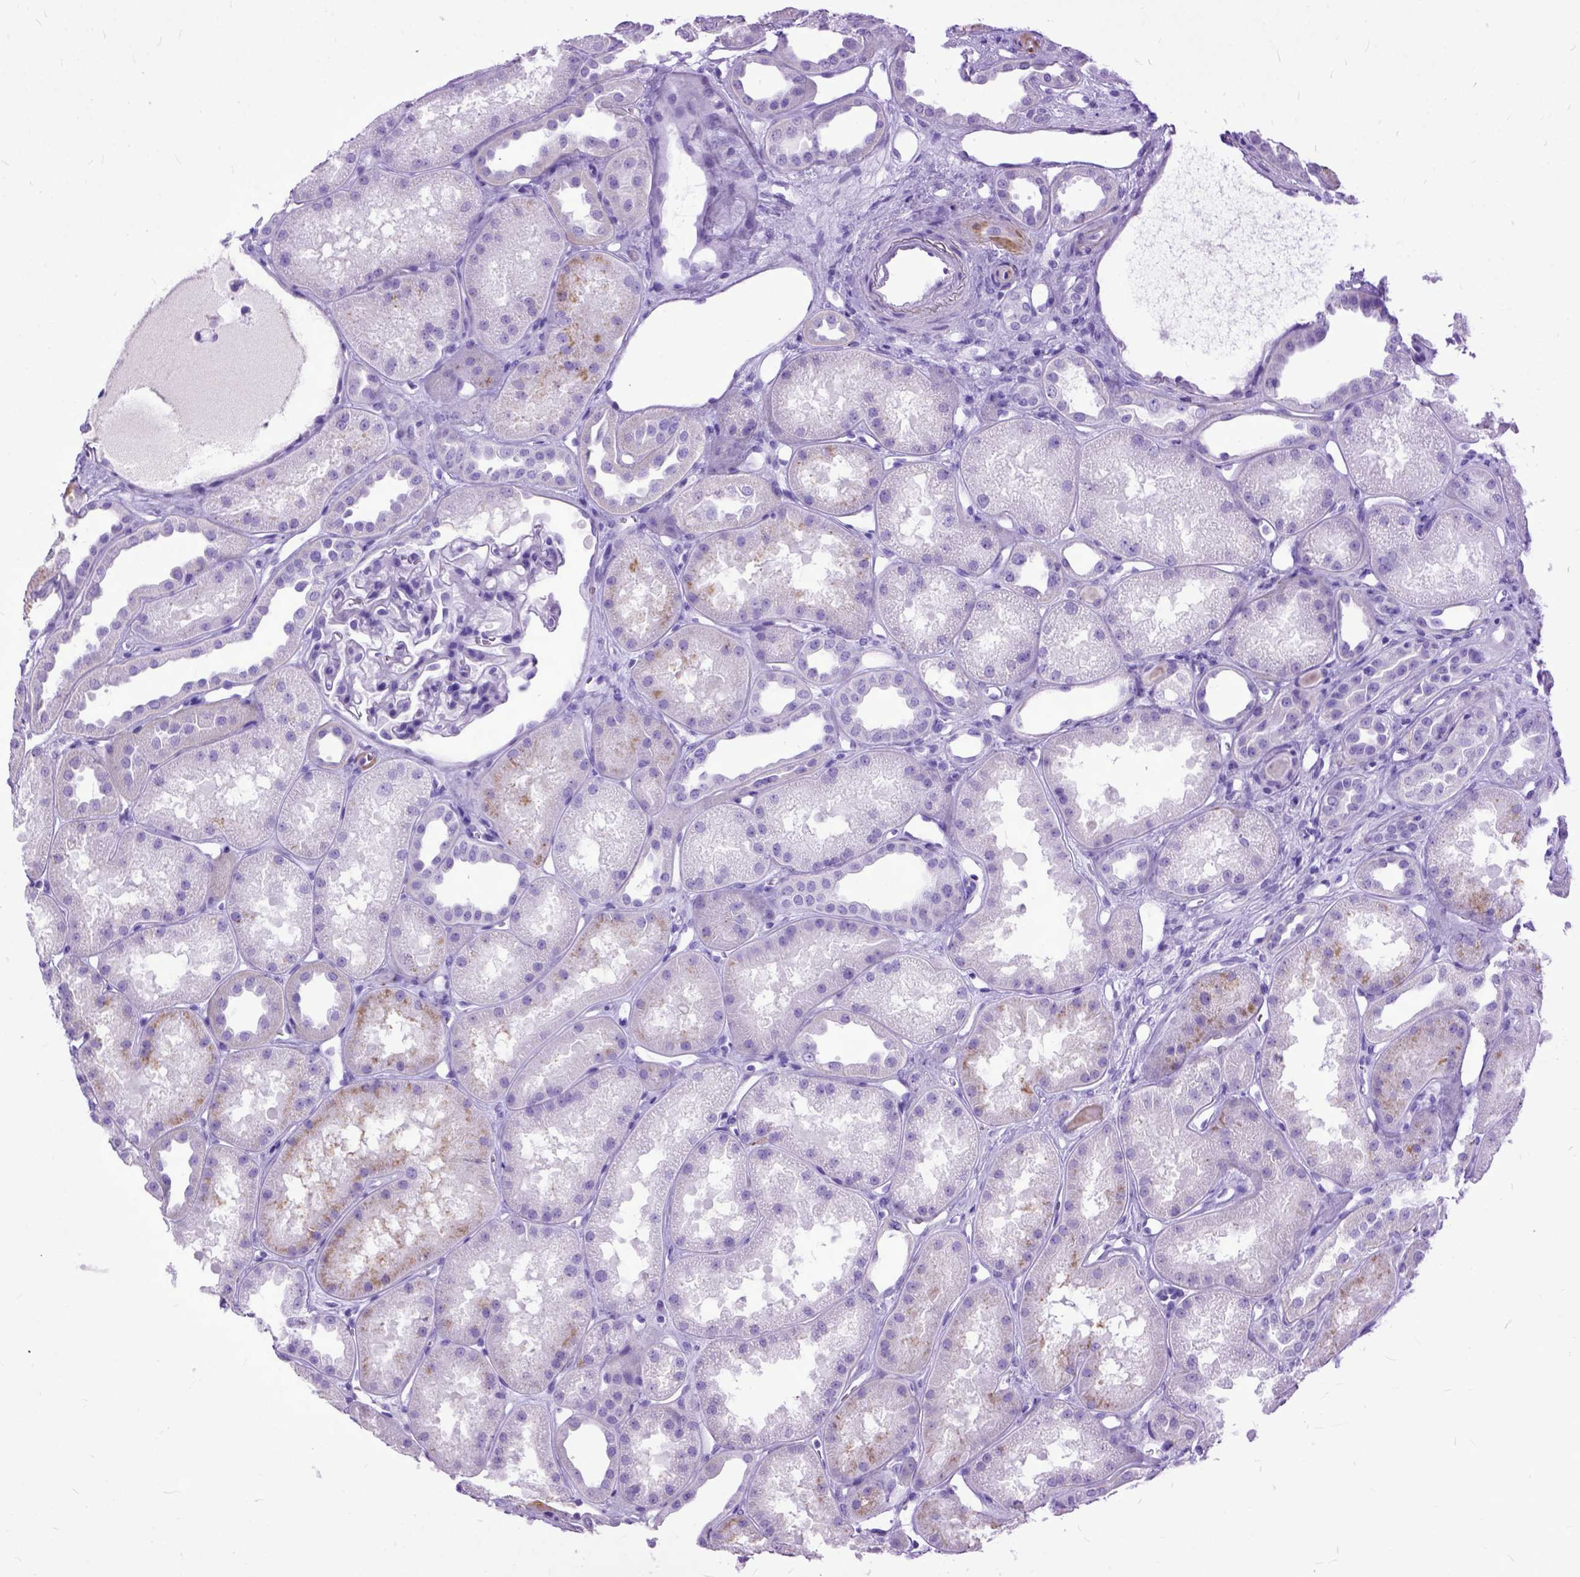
{"staining": {"intensity": "negative", "quantity": "none", "location": "none"}, "tissue": "kidney", "cell_type": "Cells in glomeruli", "image_type": "normal", "snomed": [{"axis": "morphology", "description": "Normal tissue, NOS"}, {"axis": "topography", "description": "Kidney"}], "caption": "IHC histopathology image of normal human kidney stained for a protein (brown), which displays no staining in cells in glomeruli.", "gene": "GNGT1", "patient": {"sex": "male", "age": 61}}